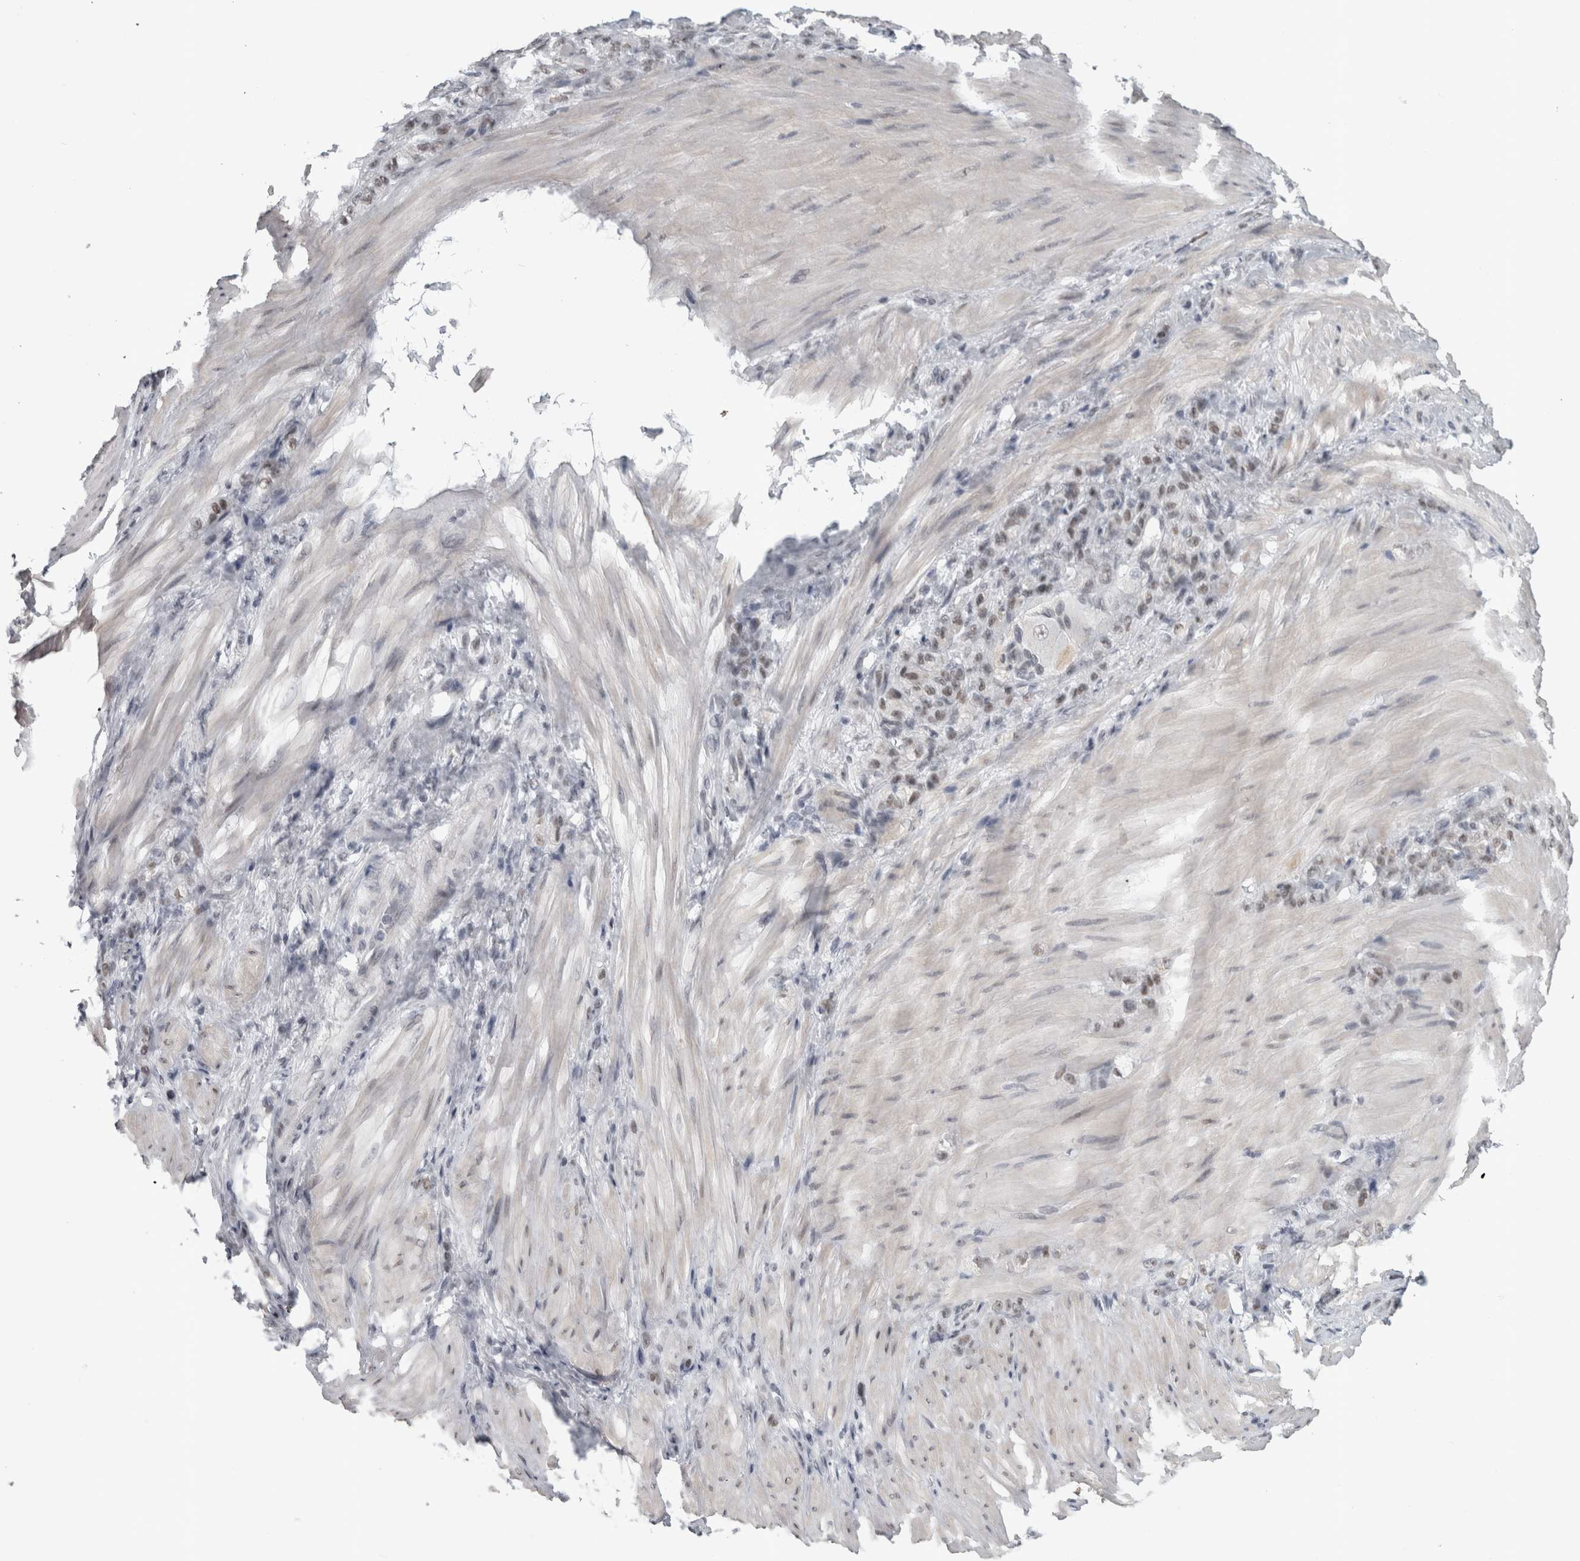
{"staining": {"intensity": "weak", "quantity": "25%-75%", "location": "nuclear"}, "tissue": "stomach cancer", "cell_type": "Tumor cells", "image_type": "cancer", "snomed": [{"axis": "morphology", "description": "Normal tissue, NOS"}, {"axis": "morphology", "description": "Adenocarcinoma, NOS"}, {"axis": "topography", "description": "Stomach"}], "caption": "About 25%-75% of tumor cells in stomach cancer (adenocarcinoma) show weak nuclear protein positivity as visualized by brown immunohistochemical staining.", "gene": "ARID4B", "patient": {"sex": "male", "age": 82}}